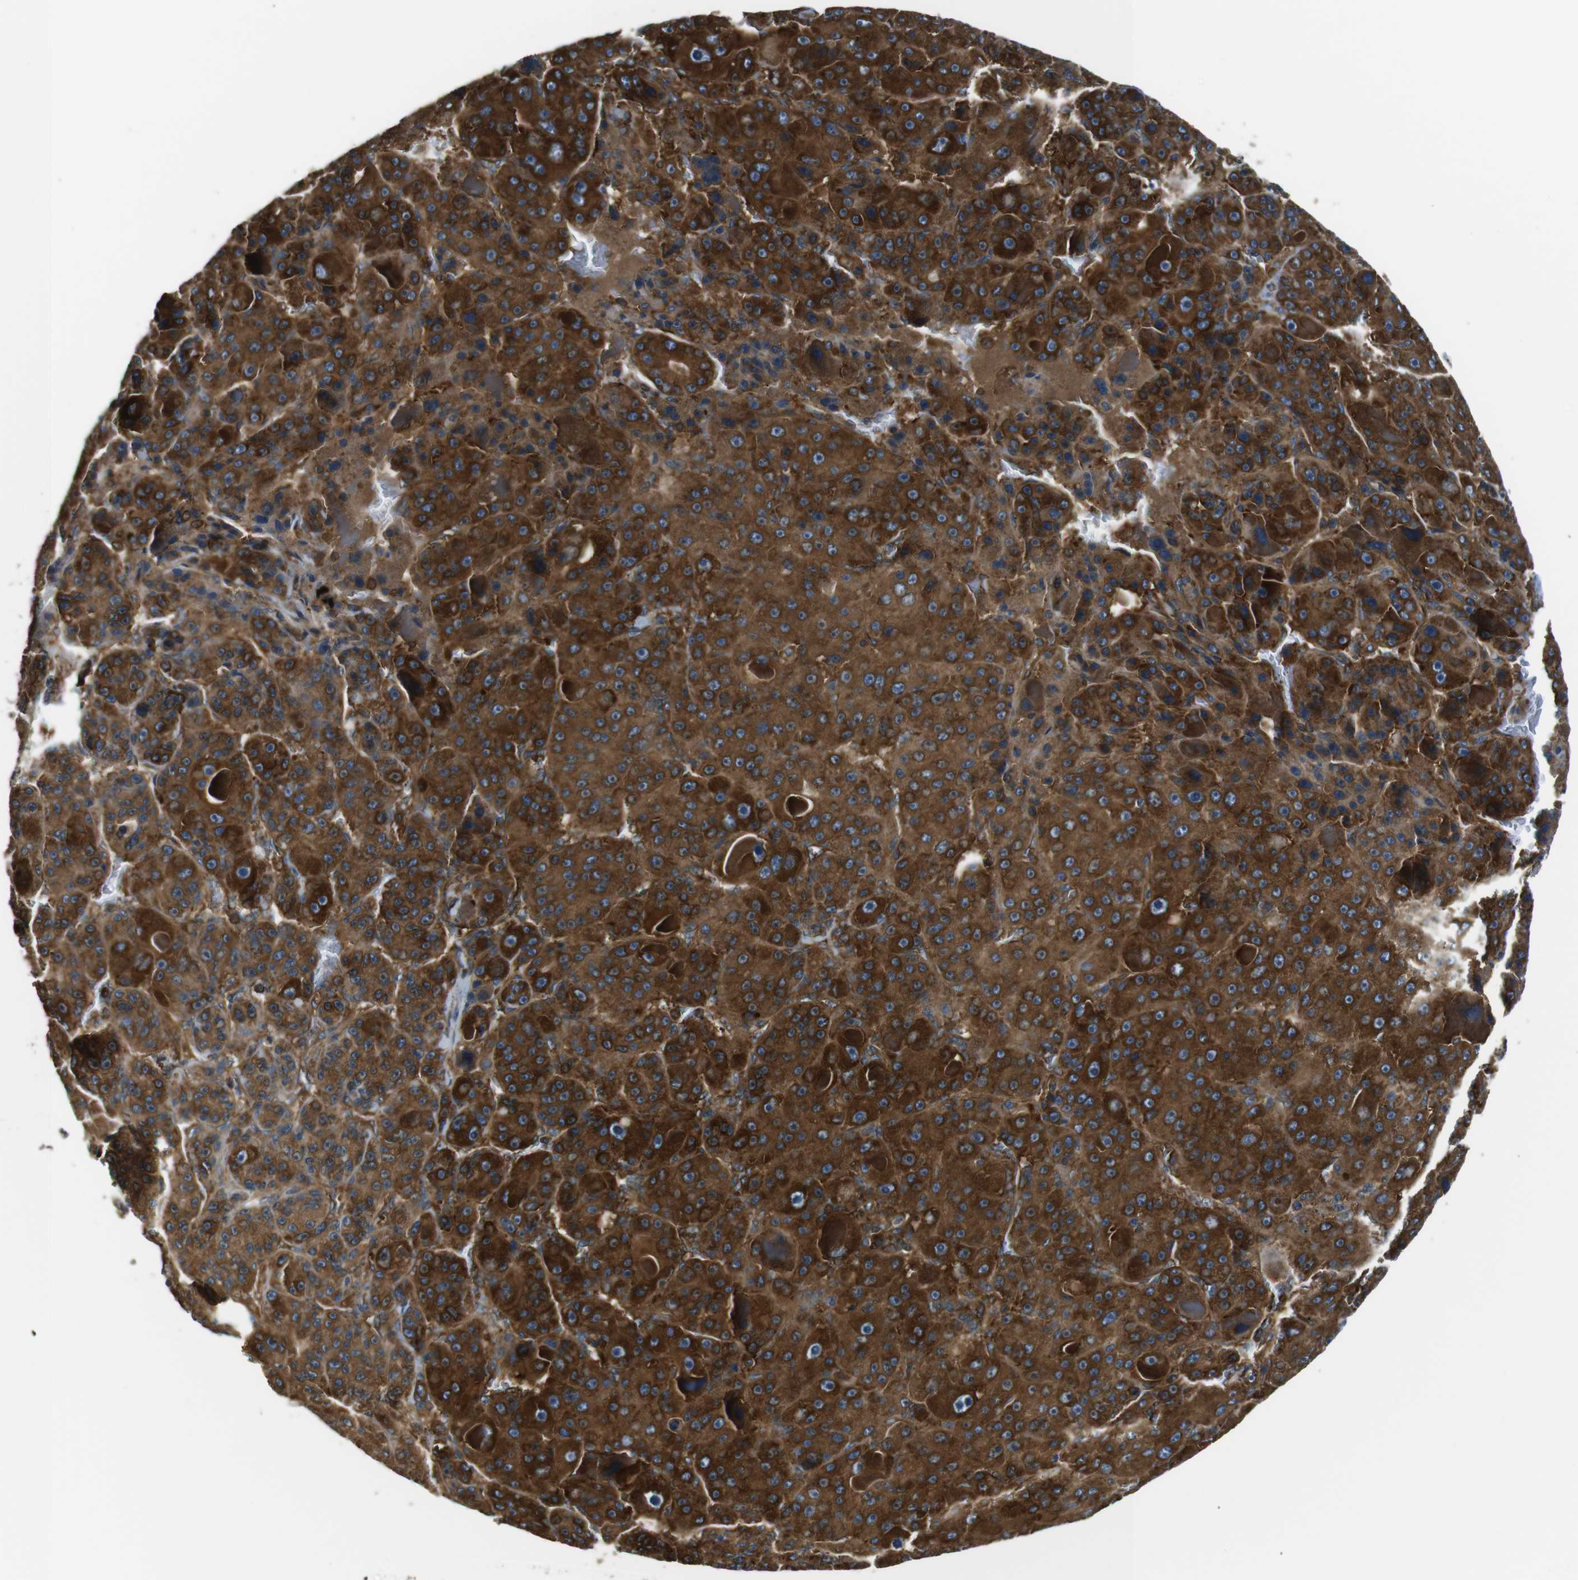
{"staining": {"intensity": "strong", "quantity": ">75%", "location": "cytoplasmic/membranous"}, "tissue": "liver cancer", "cell_type": "Tumor cells", "image_type": "cancer", "snomed": [{"axis": "morphology", "description": "Carcinoma, Hepatocellular, NOS"}, {"axis": "topography", "description": "Liver"}], "caption": "This histopathology image demonstrates liver cancer stained with immunohistochemistry to label a protein in brown. The cytoplasmic/membranous of tumor cells show strong positivity for the protein. Nuclei are counter-stained blue.", "gene": "TSC1", "patient": {"sex": "male", "age": 76}}